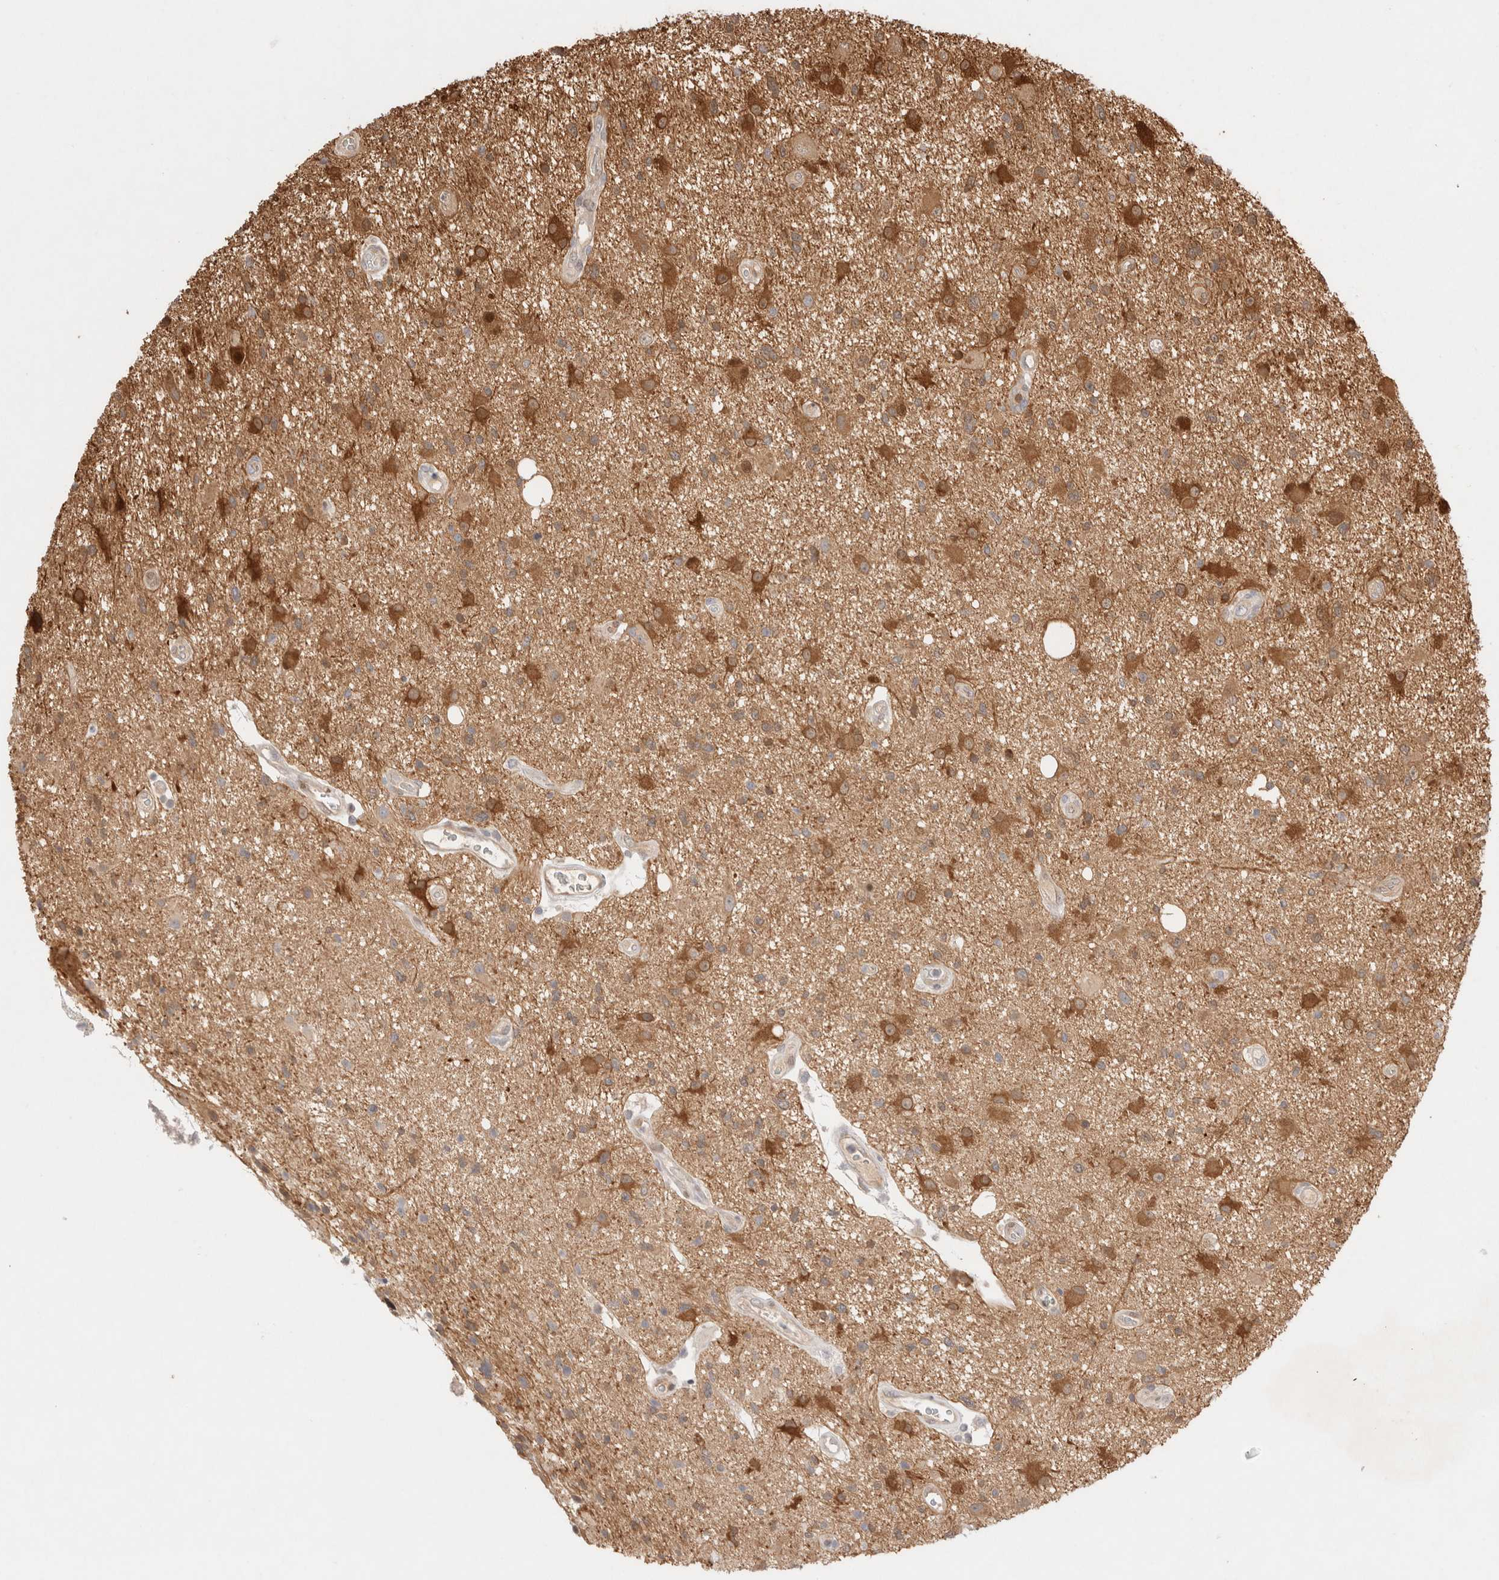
{"staining": {"intensity": "moderate", "quantity": ">75%", "location": "cytoplasmic/membranous"}, "tissue": "glioma", "cell_type": "Tumor cells", "image_type": "cancer", "snomed": [{"axis": "morphology", "description": "Glioma, malignant, High grade"}, {"axis": "topography", "description": "Brain"}], "caption": "Tumor cells display medium levels of moderate cytoplasmic/membranous expression in about >75% of cells in glioma.", "gene": "STARD10", "patient": {"sex": "male", "age": 33}}